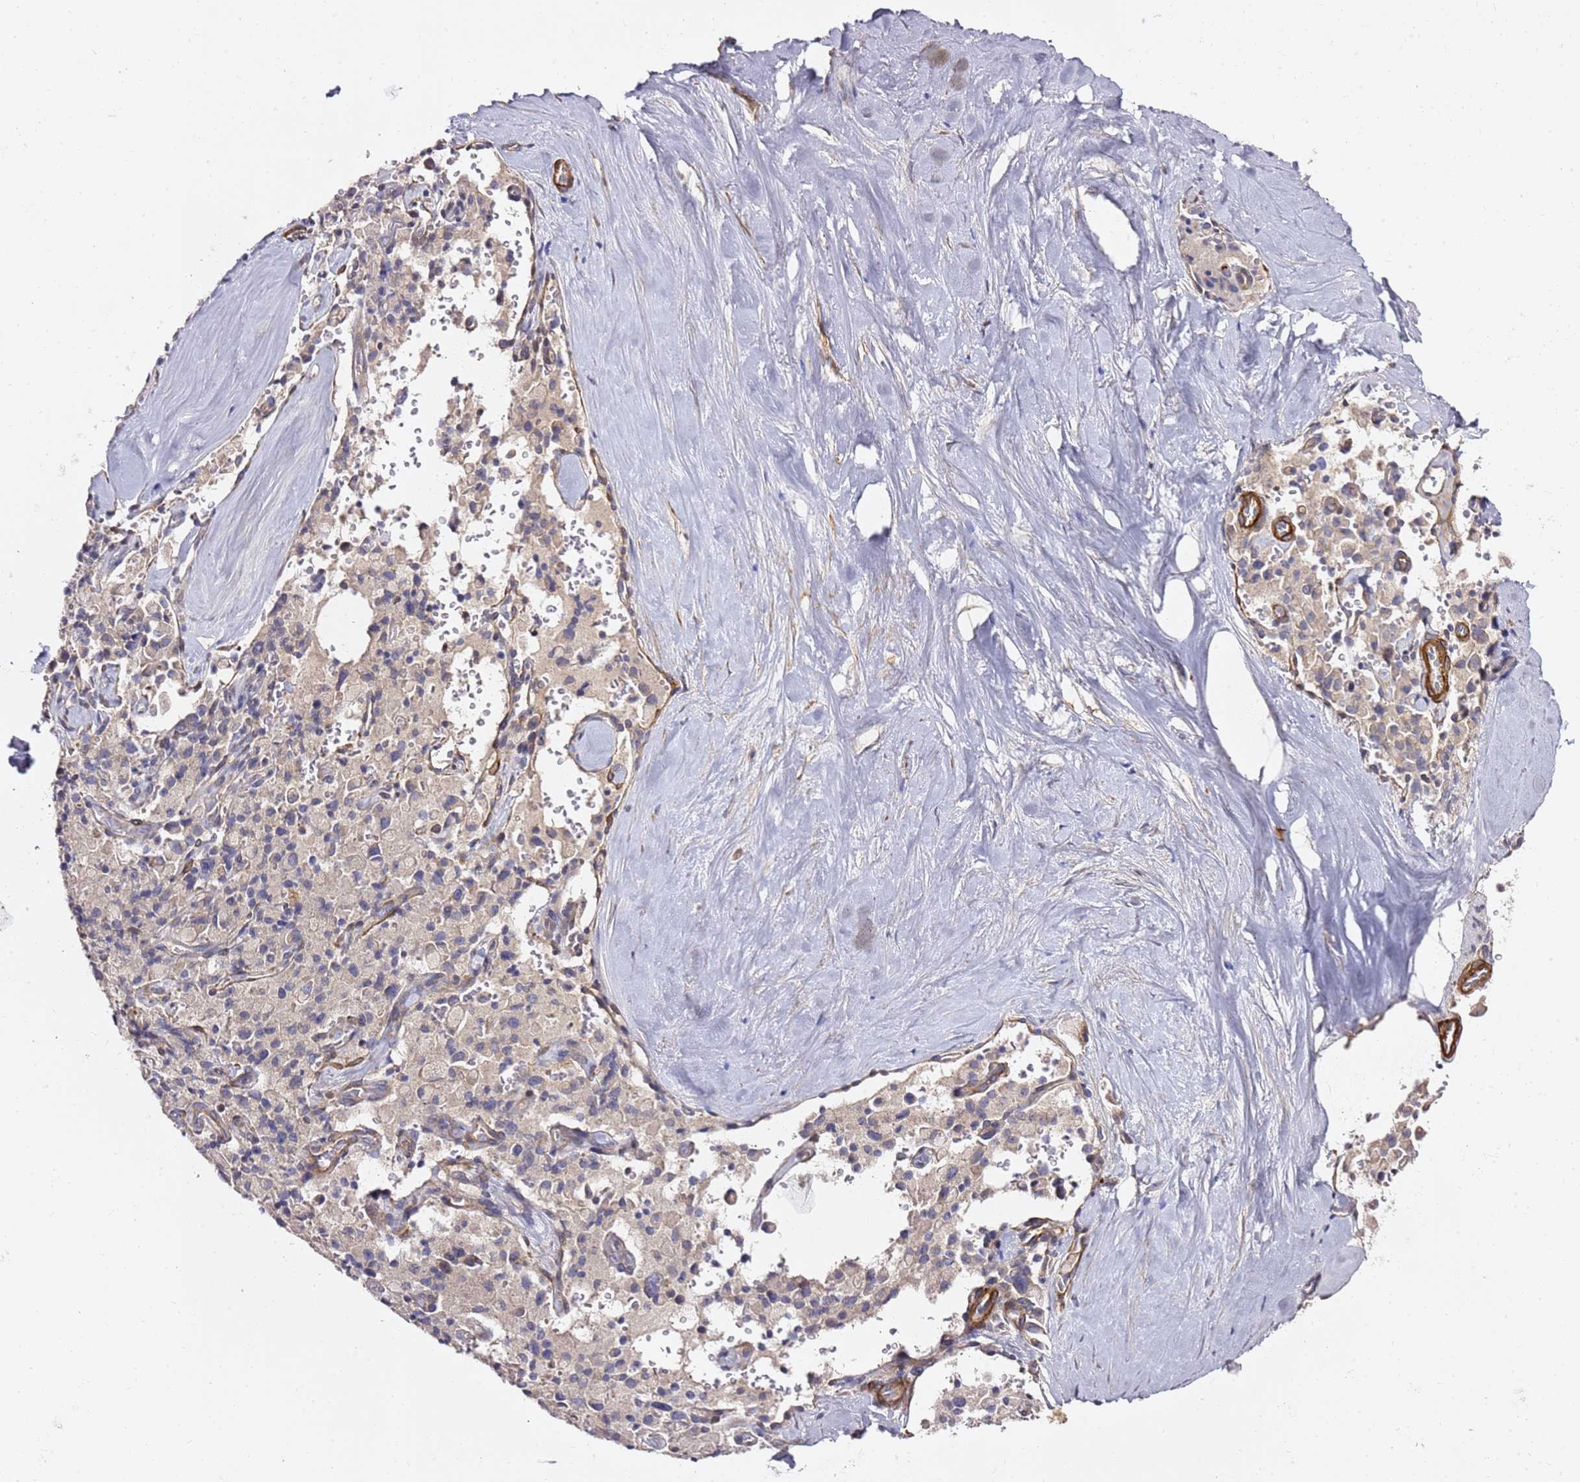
{"staining": {"intensity": "negative", "quantity": "none", "location": "none"}, "tissue": "pancreatic cancer", "cell_type": "Tumor cells", "image_type": "cancer", "snomed": [{"axis": "morphology", "description": "Adenocarcinoma, NOS"}, {"axis": "topography", "description": "Pancreas"}], "caption": "Immunohistochemical staining of pancreatic adenocarcinoma demonstrates no significant expression in tumor cells.", "gene": "EPS8L1", "patient": {"sex": "male", "age": 65}}